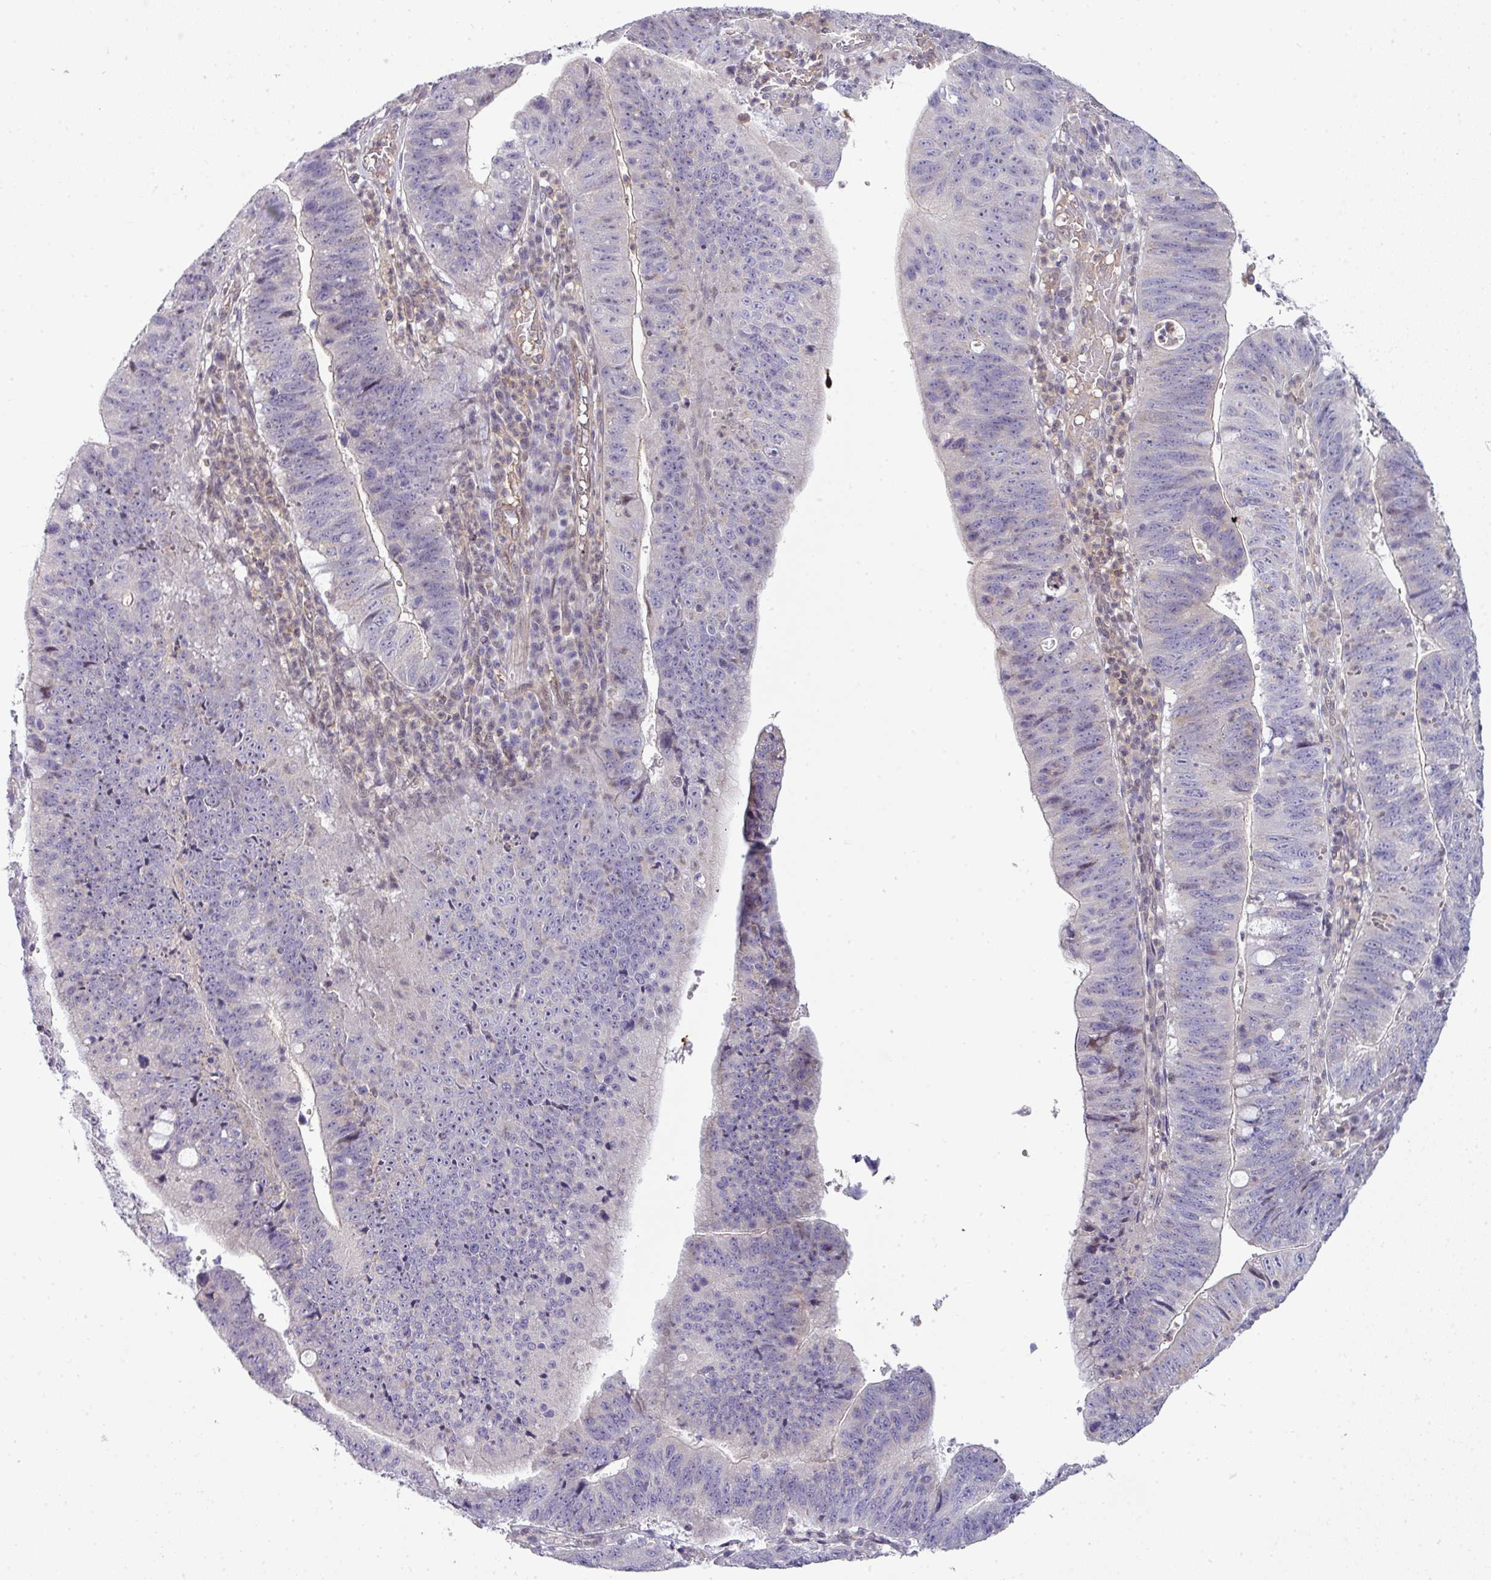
{"staining": {"intensity": "negative", "quantity": "none", "location": "none"}, "tissue": "stomach cancer", "cell_type": "Tumor cells", "image_type": "cancer", "snomed": [{"axis": "morphology", "description": "Adenocarcinoma, NOS"}, {"axis": "topography", "description": "Stomach"}], "caption": "An IHC image of stomach cancer (adenocarcinoma) is shown. There is no staining in tumor cells of stomach cancer (adenocarcinoma).", "gene": "STAT5A", "patient": {"sex": "male", "age": 59}}